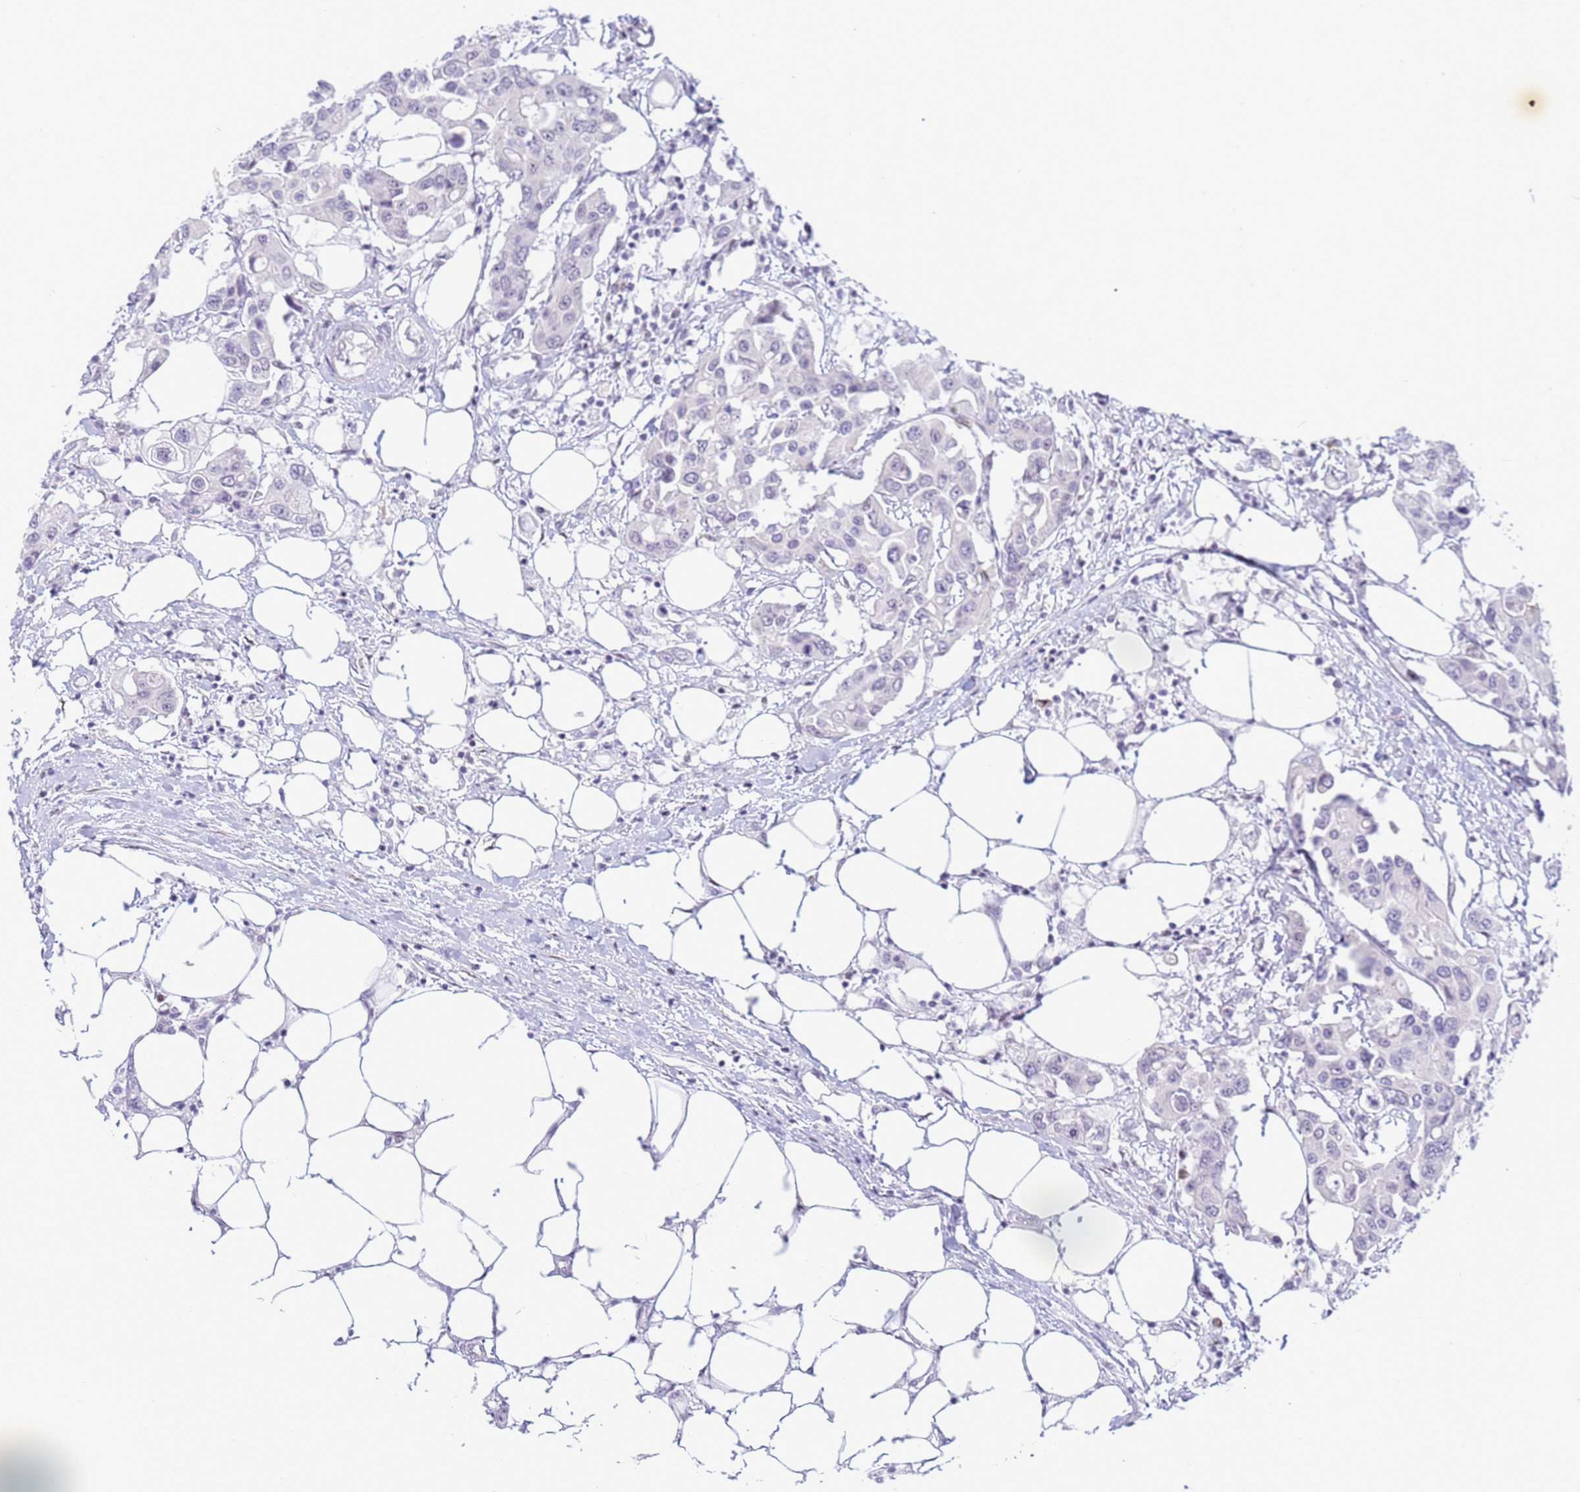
{"staining": {"intensity": "negative", "quantity": "none", "location": "none"}, "tissue": "colorectal cancer", "cell_type": "Tumor cells", "image_type": "cancer", "snomed": [{"axis": "morphology", "description": "Adenocarcinoma, NOS"}, {"axis": "topography", "description": "Colon"}], "caption": "Tumor cells are negative for brown protein staining in adenocarcinoma (colorectal). Brightfield microscopy of IHC stained with DAB (3,3'-diaminobenzidine) (brown) and hematoxylin (blue), captured at high magnification.", "gene": "SNX20", "patient": {"sex": "male", "age": 77}}